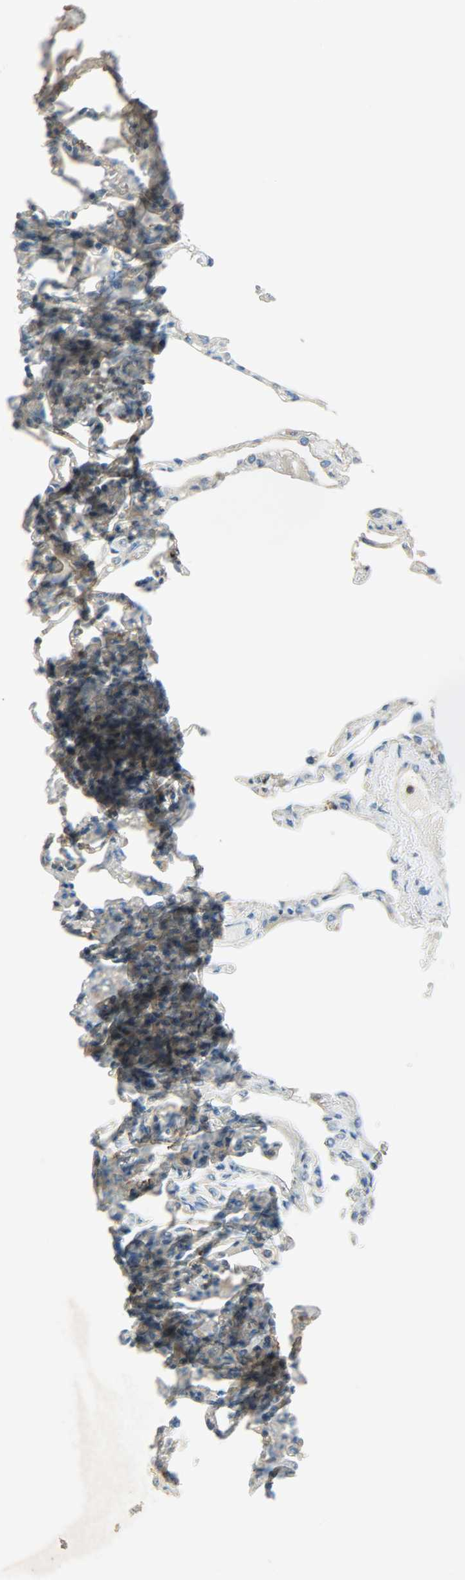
{"staining": {"intensity": "weak", "quantity": ">75%", "location": "cytoplasmic/membranous"}, "tissue": "lung", "cell_type": "Alveolar cells", "image_type": "normal", "snomed": [{"axis": "morphology", "description": "Normal tissue, NOS"}, {"axis": "topography", "description": "Lung"}], "caption": "Immunohistochemical staining of unremarkable human lung demonstrates weak cytoplasmic/membranous protein expression in approximately >75% of alveolar cells. Nuclei are stained in blue.", "gene": "TSC22D2", "patient": {"sex": "female", "age": 49}}